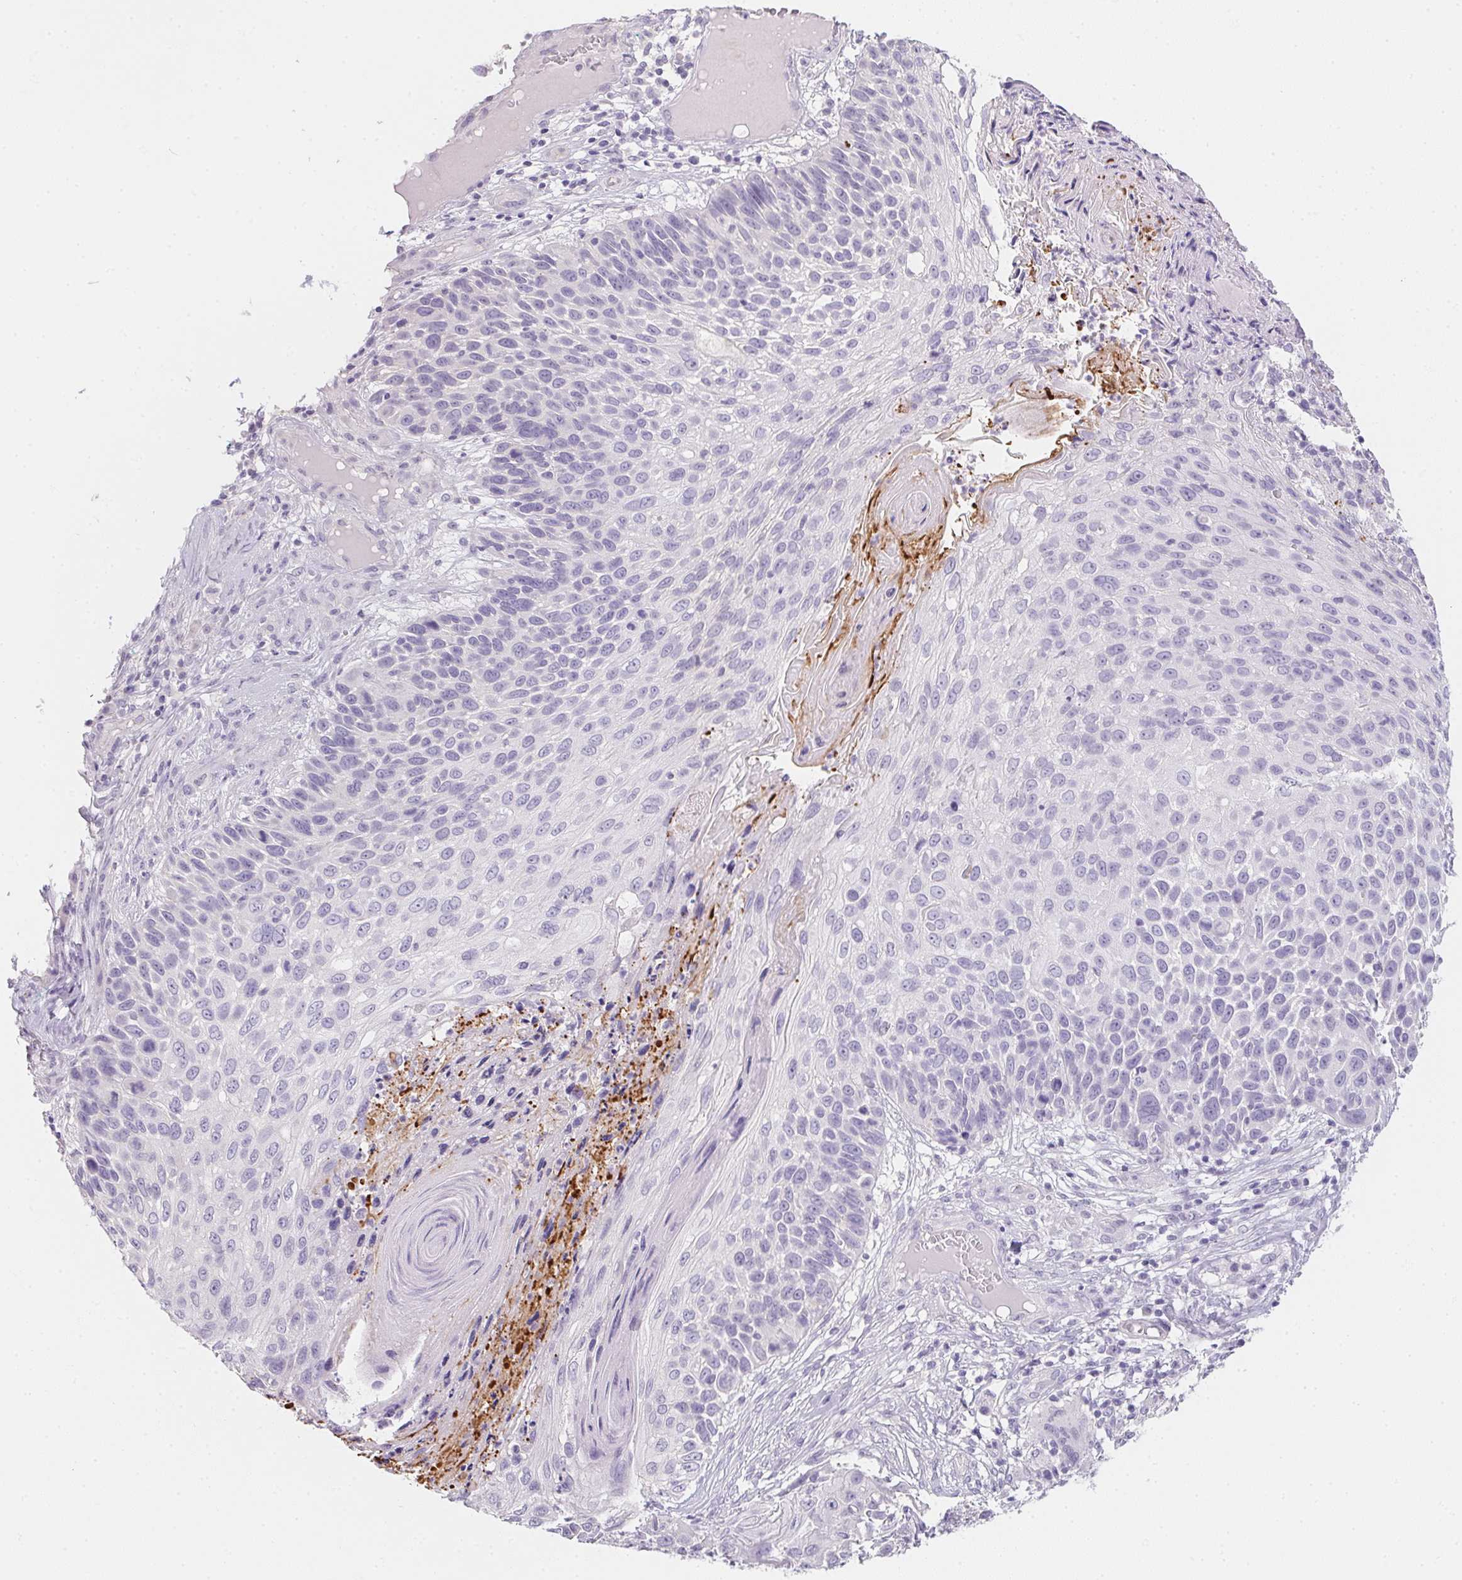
{"staining": {"intensity": "negative", "quantity": "none", "location": "none"}, "tissue": "skin cancer", "cell_type": "Tumor cells", "image_type": "cancer", "snomed": [{"axis": "morphology", "description": "Squamous cell carcinoma, NOS"}, {"axis": "topography", "description": "Skin"}], "caption": "This micrograph is of skin cancer (squamous cell carcinoma) stained with immunohistochemistry to label a protein in brown with the nuclei are counter-stained blue. There is no staining in tumor cells. (DAB IHC visualized using brightfield microscopy, high magnification).", "gene": "MYL4", "patient": {"sex": "male", "age": 92}}